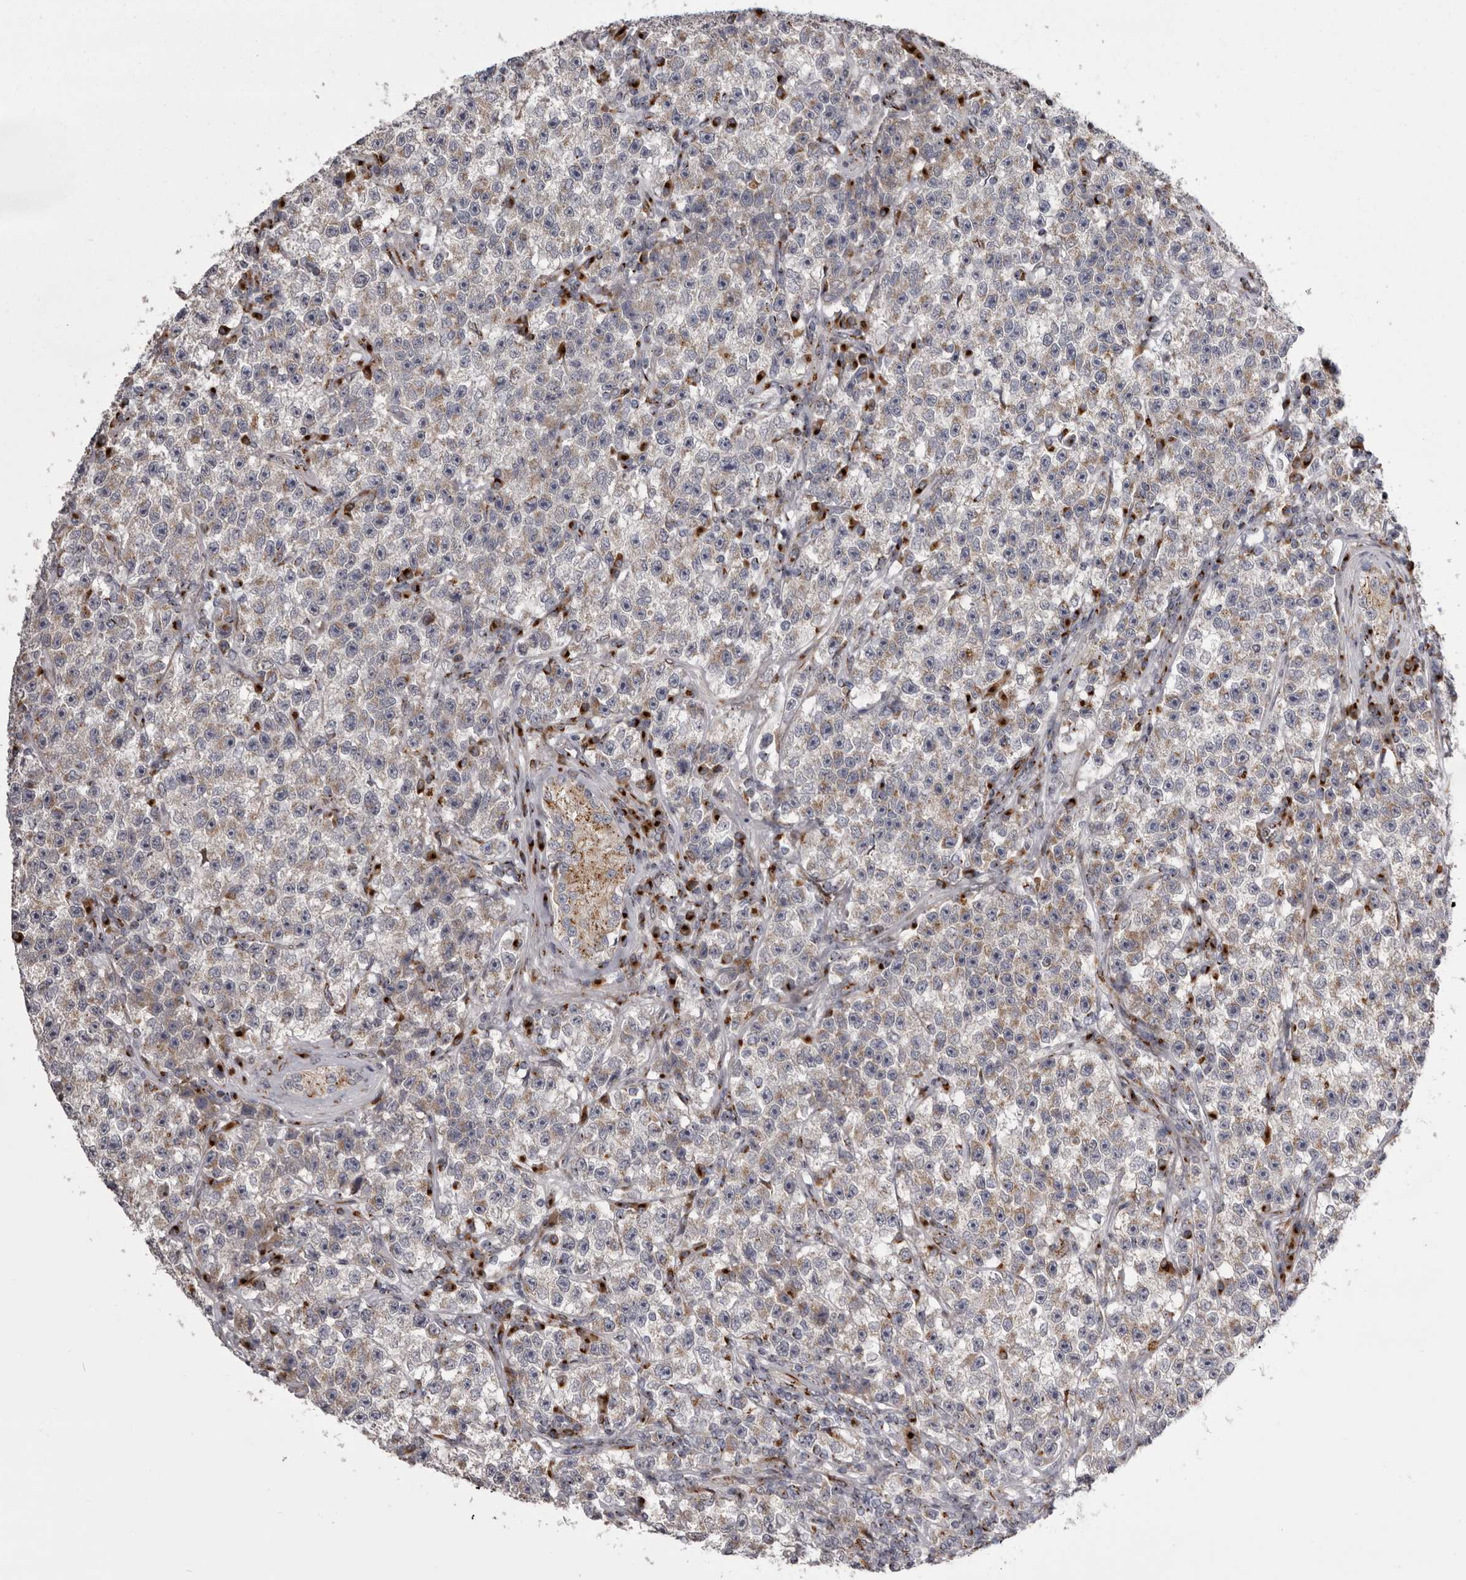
{"staining": {"intensity": "weak", "quantity": ">75%", "location": "cytoplasmic/membranous"}, "tissue": "testis cancer", "cell_type": "Tumor cells", "image_type": "cancer", "snomed": [{"axis": "morphology", "description": "Seminoma, NOS"}, {"axis": "topography", "description": "Testis"}], "caption": "Human testis cancer stained with a brown dye reveals weak cytoplasmic/membranous positive staining in about >75% of tumor cells.", "gene": "WDR47", "patient": {"sex": "male", "age": 22}}